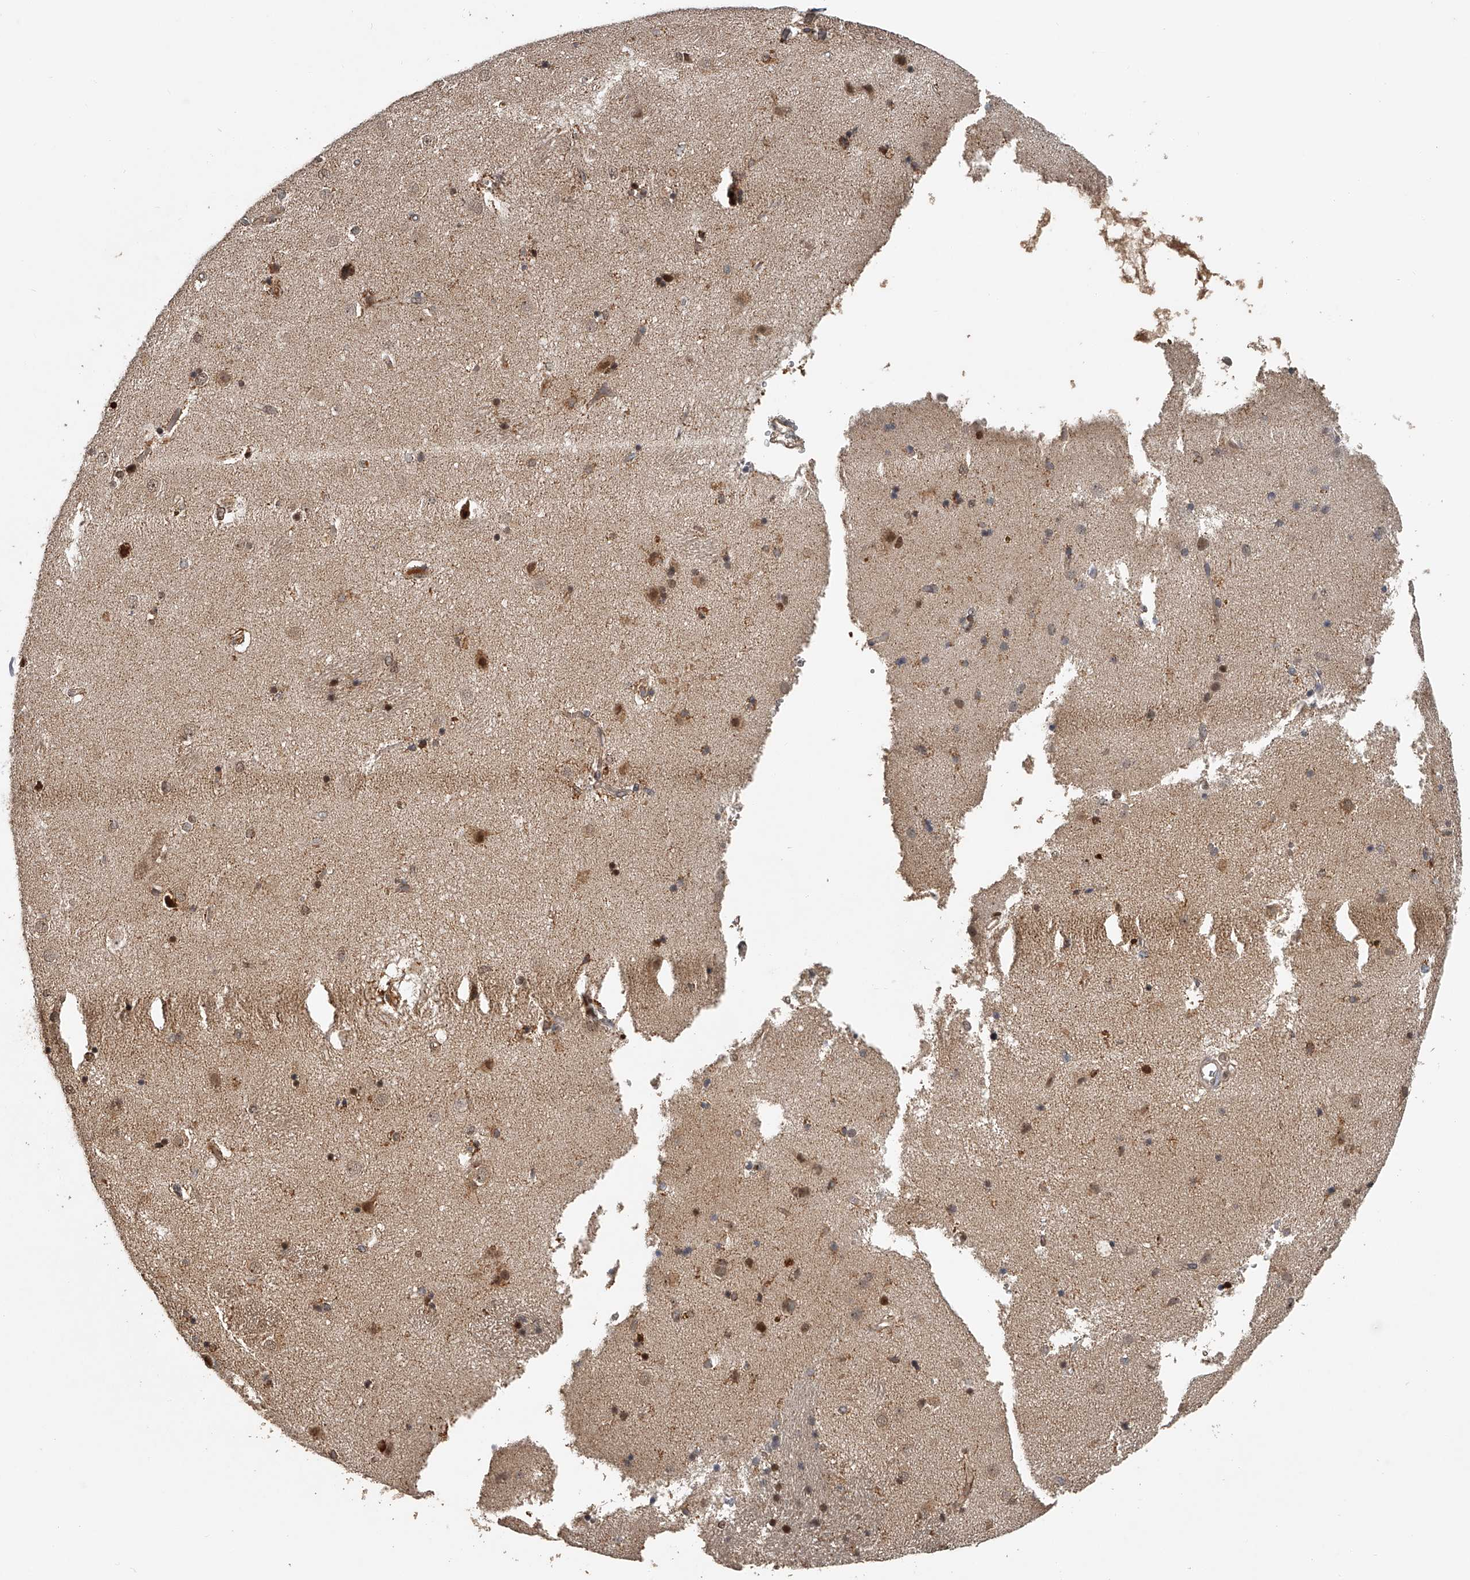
{"staining": {"intensity": "strong", "quantity": "25%-75%", "location": "cytoplasmic/membranous,nuclear"}, "tissue": "caudate", "cell_type": "Glial cells", "image_type": "normal", "snomed": [{"axis": "morphology", "description": "Normal tissue, NOS"}, {"axis": "topography", "description": "Lateral ventricle wall"}], "caption": "This is an image of immunohistochemistry (IHC) staining of benign caudate, which shows strong expression in the cytoplasmic/membranous,nuclear of glial cells.", "gene": "PLEKHG1", "patient": {"sex": "male", "age": 70}}